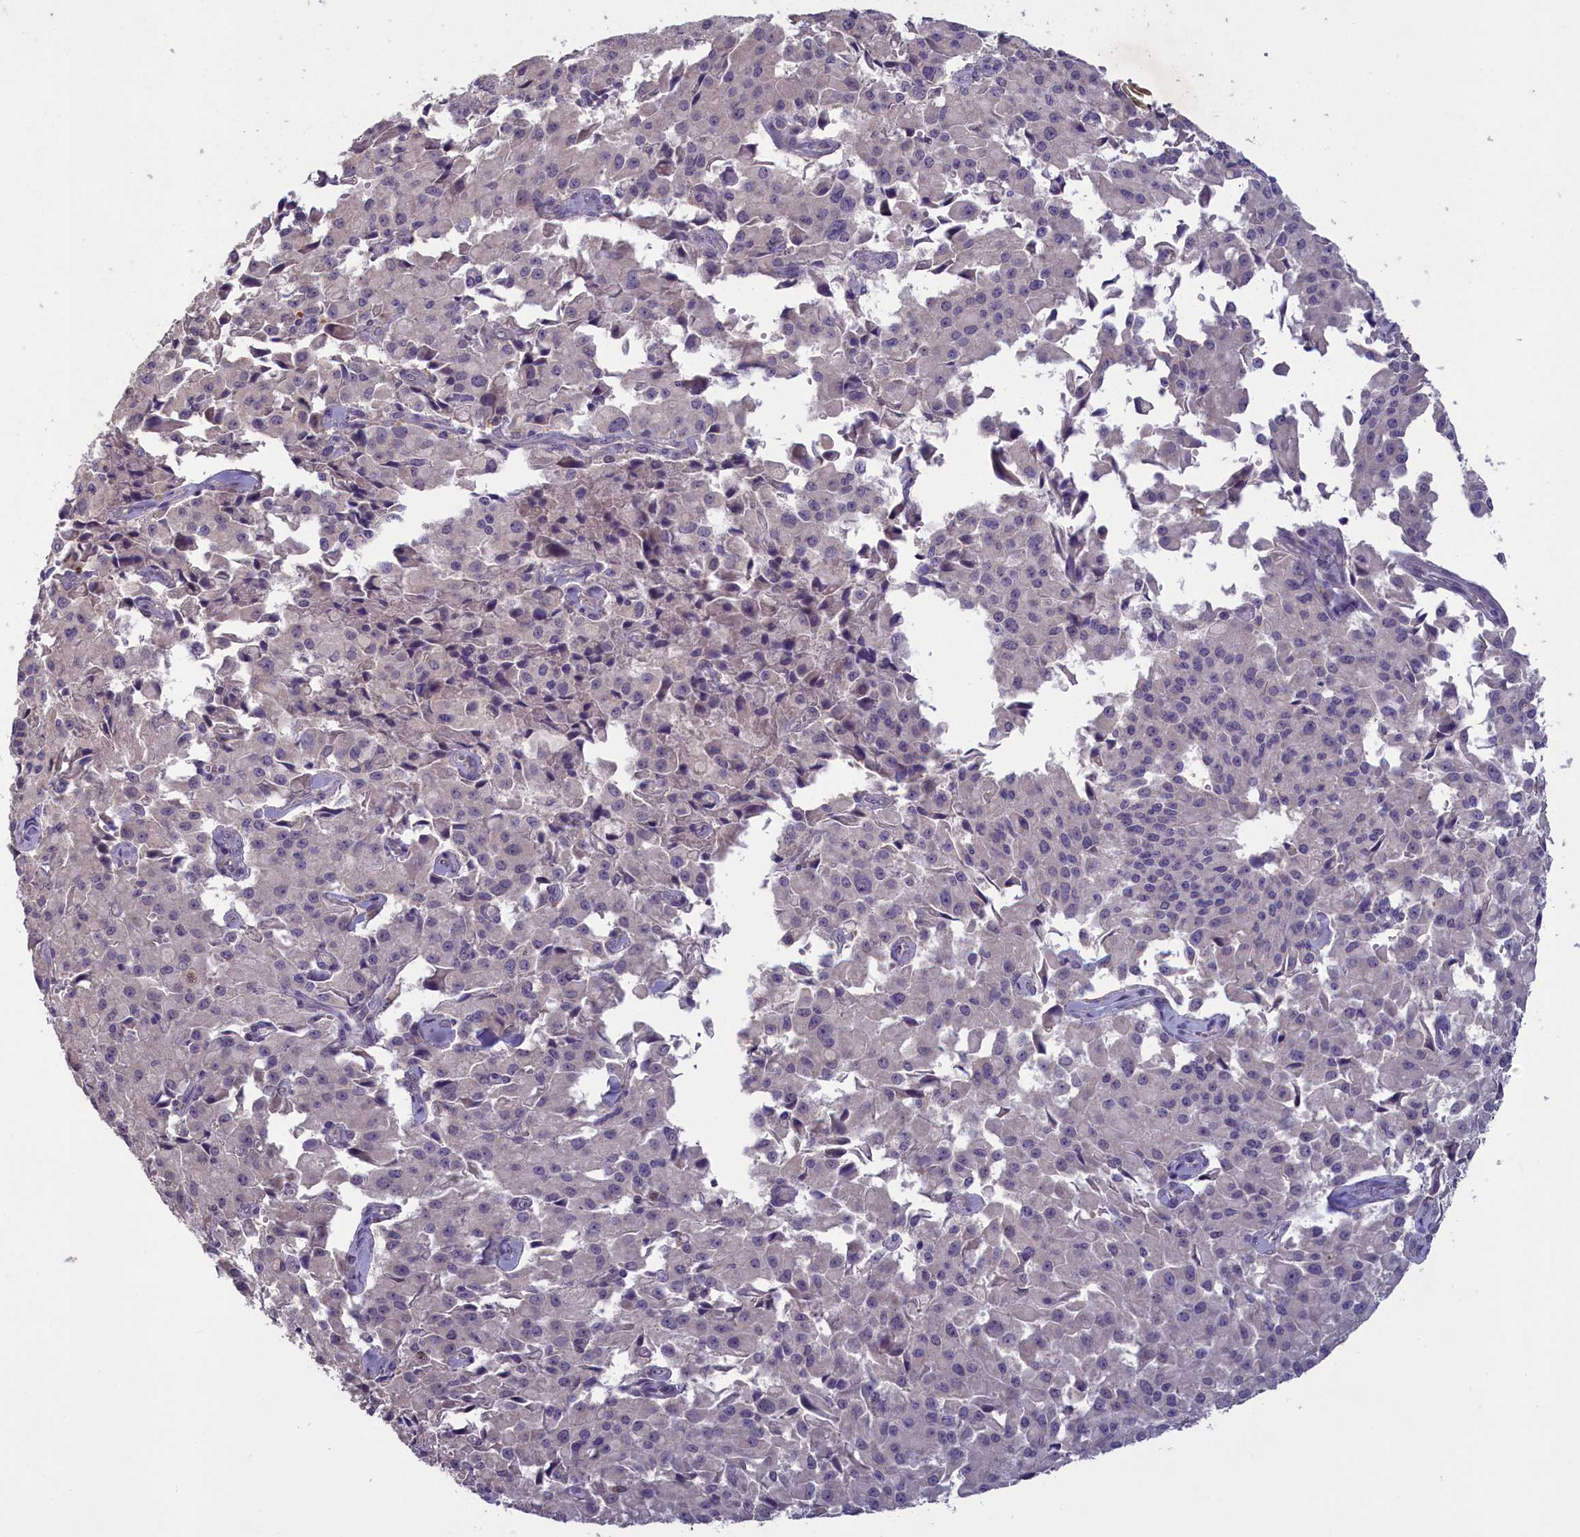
{"staining": {"intensity": "negative", "quantity": "none", "location": "none"}, "tissue": "pancreatic cancer", "cell_type": "Tumor cells", "image_type": "cancer", "snomed": [{"axis": "morphology", "description": "Adenocarcinoma, NOS"}, {"axis": "topography", "description": "Pancreas"}], "caption": "Tumor cells show no significant protein positivity in adenocarcinoma (pancreatic).", "gene": "ATF7IP2", "patient": {"sex": "male", "age": 65}}